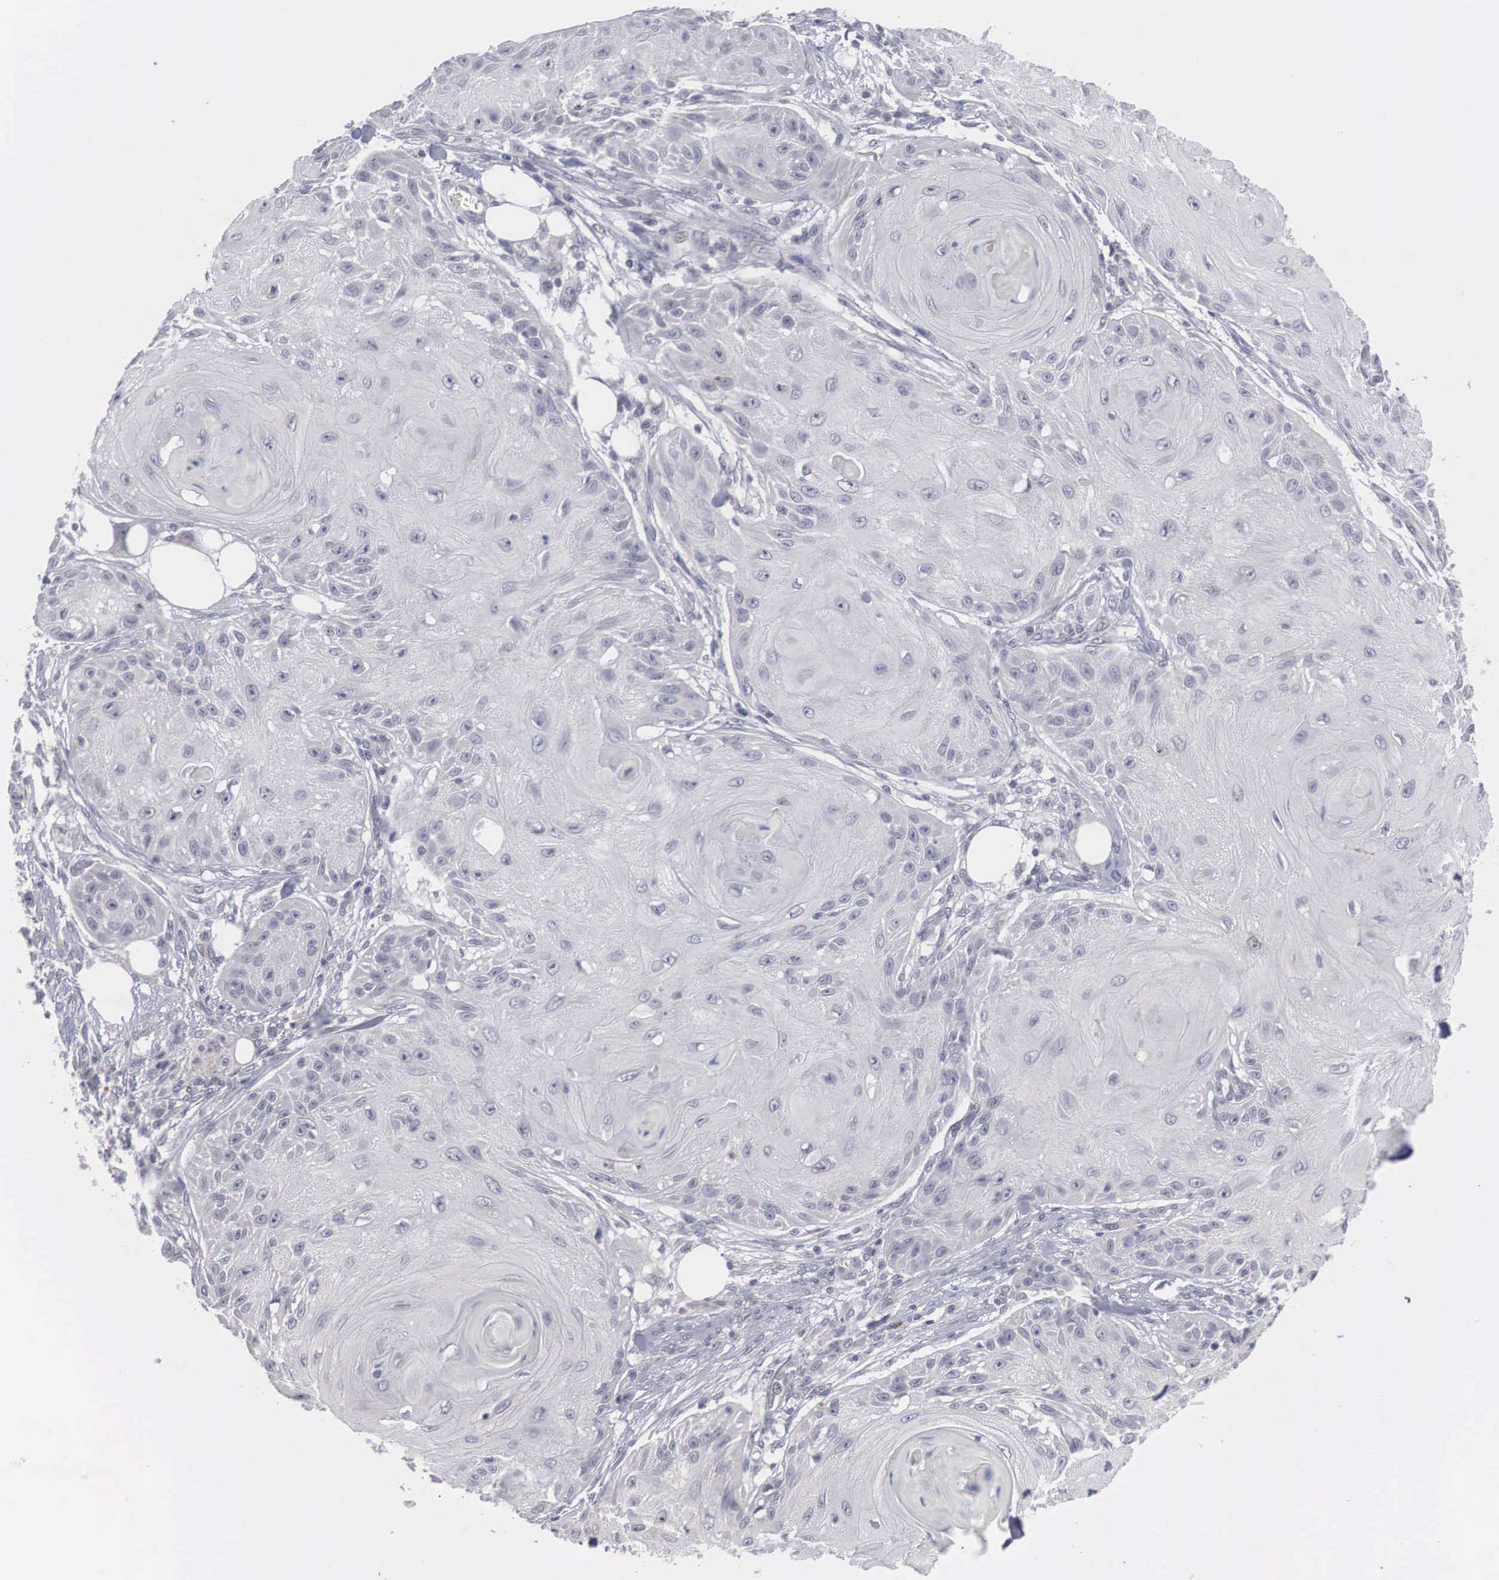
{"staining": {"intensity": "negative", "quantity": "none", "location": "none"}, "tissue": "skin cancer", "cell_type": "Tumor cells", "image_type": "cancer", "snomed": [{"axis": "morphology", "description": "Squamous cell carcinoma, NOS"}, {"axis": "topography", "description": "Skin"}], "caption": "Human skin squamous cell carcinoma stained for a protein using IHC demonstrates no positivity in tumor cells.", "gene": "WDR89", "patient": {"sex": "female", "age": 88}}